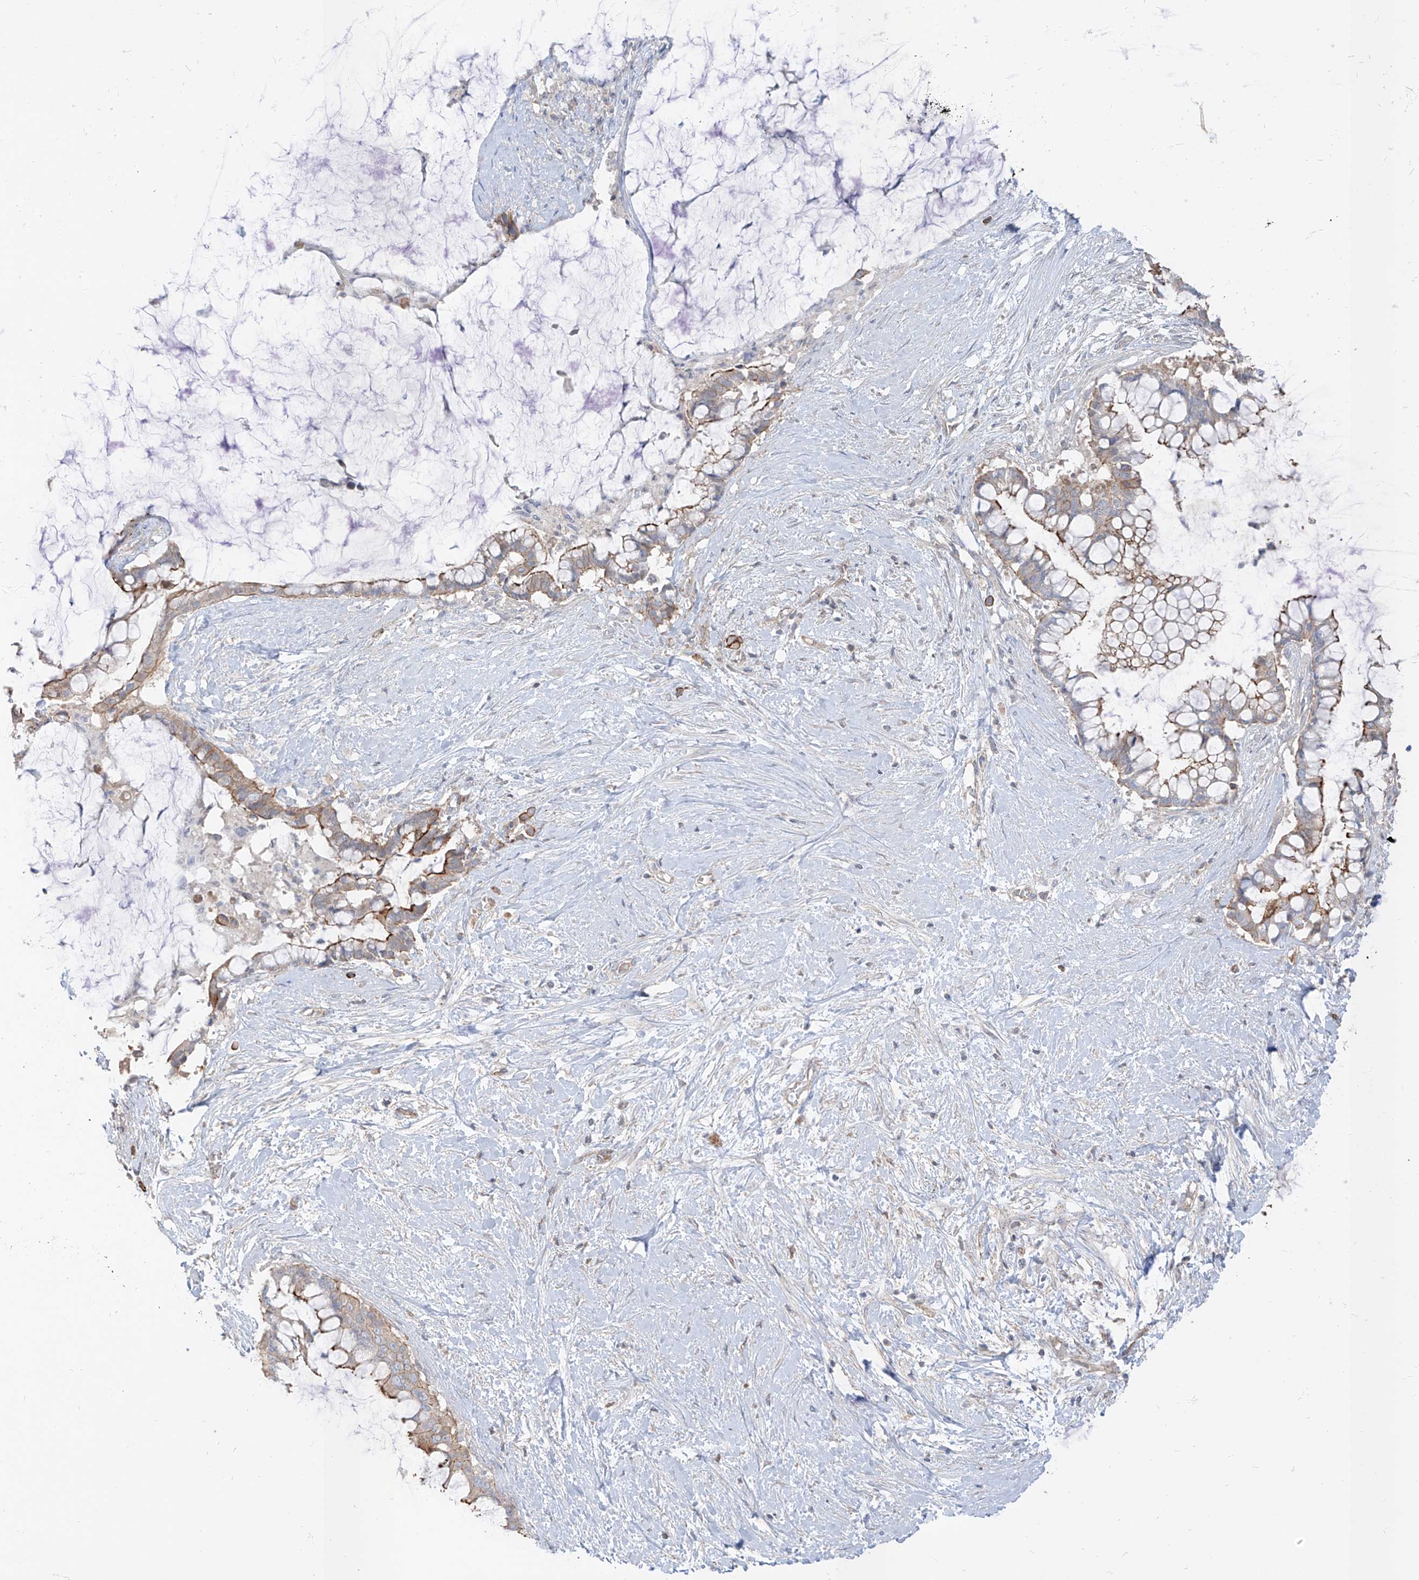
{"staining": {"intensity": "moderate", "quantity": "<25%", "location": "cytoplasmic/membranous"}, "tissue": "pancreatic cancer", "cell_type": "Tumor cells", "image_type": "cancer", "snomed": [{"axis": "morphology", "description": "Adenocarcinoma, NOS"}, {"axis": "topography", "description": "Pancreas"}], "caption": "Pancreatic cancer stained for a protein (brown) exhibits moderate cytoplasmic/membranous positive positivity in approximately <25% of tumor cells.", "gene": "EPHX4", "patient": {"sex": "male", "age": 41}}